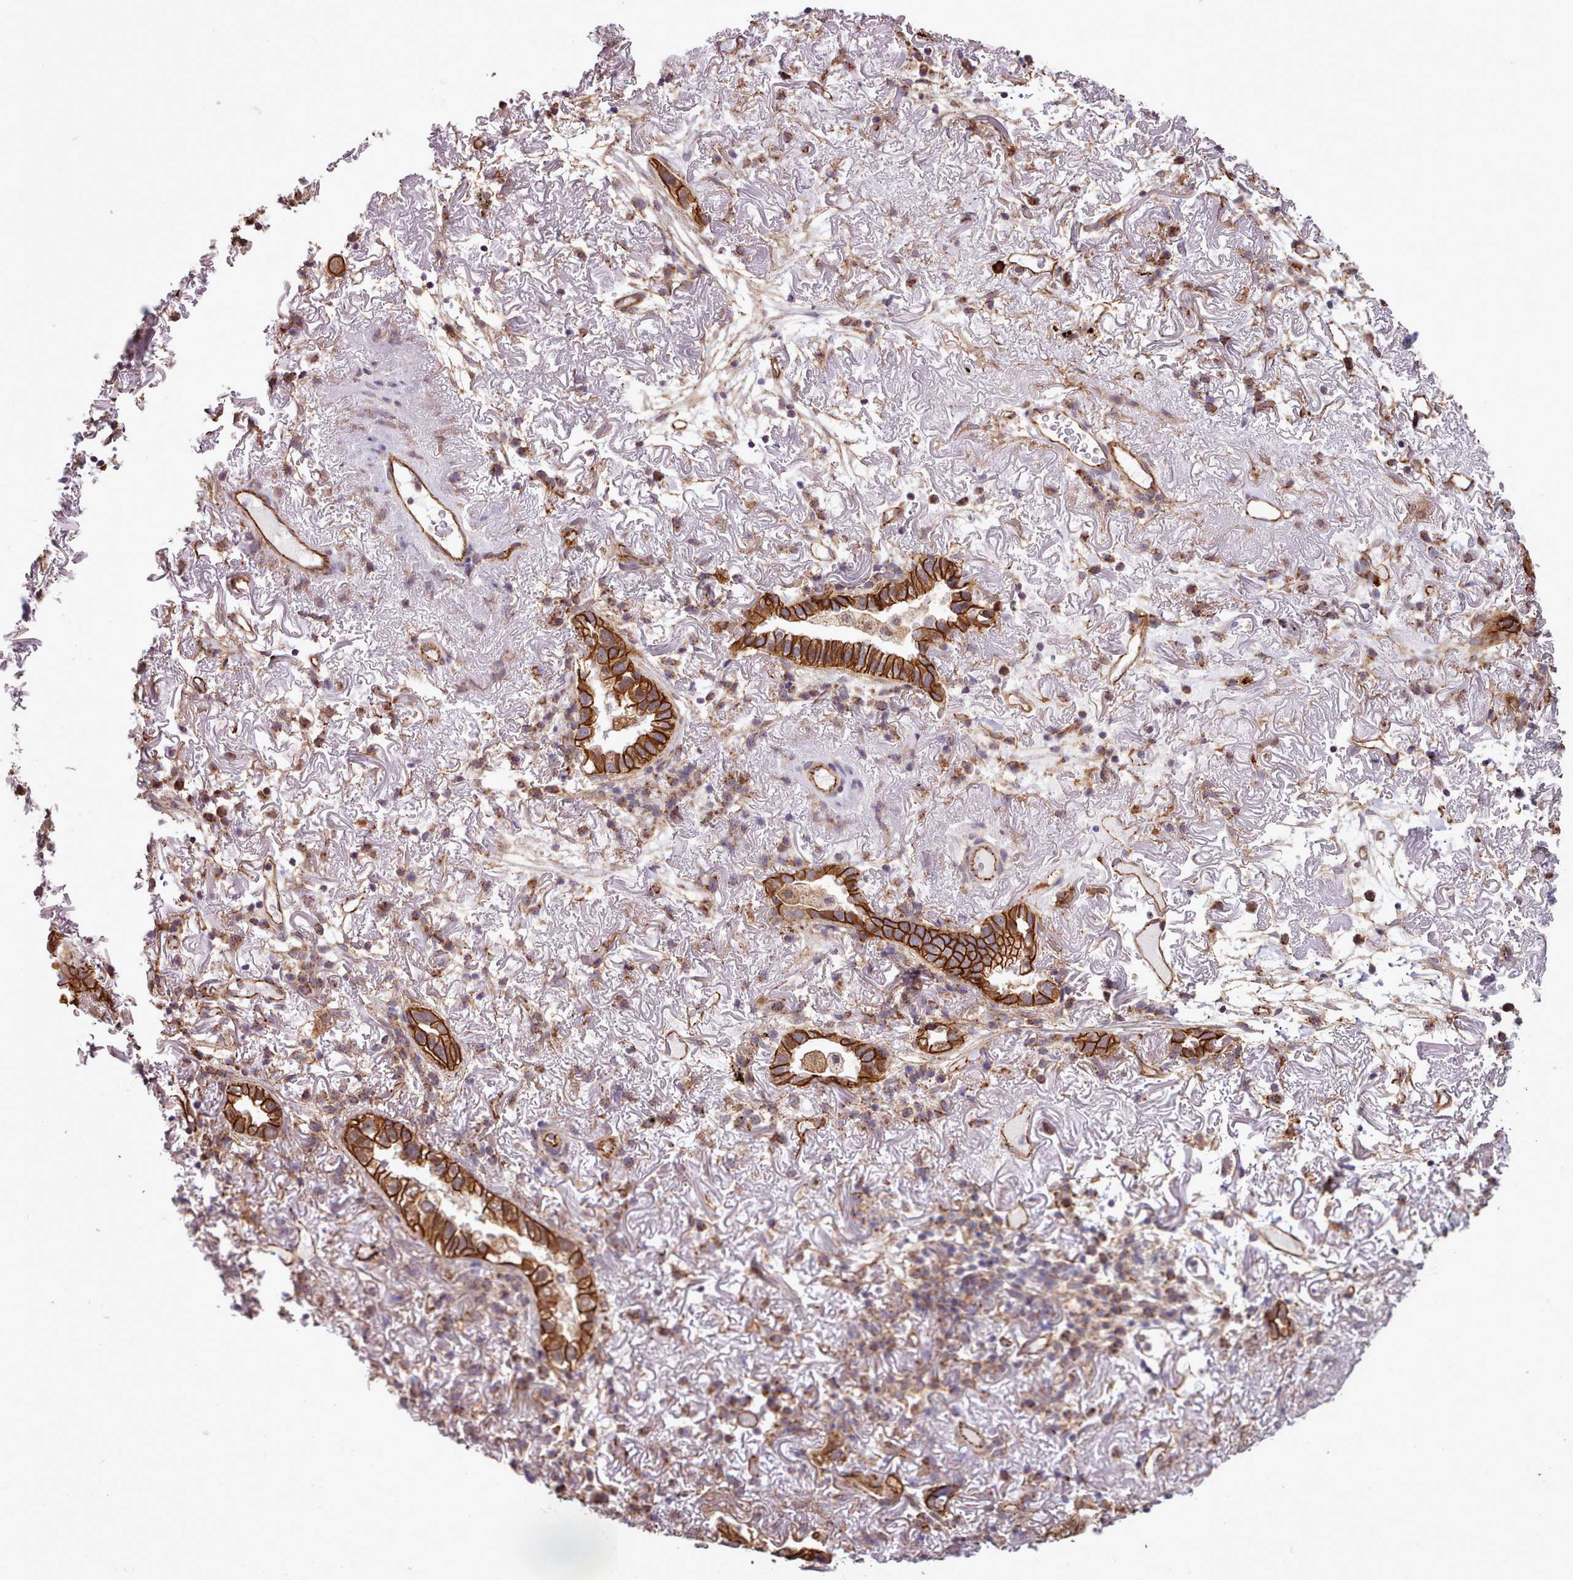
{"staining": {"intensity": "strong", "quantity": ">75%", "location": "cytoplasmic/membranous"}, "tissue": "lung cancer", "cell_type": "Tumor cells", "image_type": "cancer", "snomed": [{"axis": "morphology", "description": "Adenocarcinoma, NOS"}, {"axis": "topography", "description": "Lung"}], "caption": "Tumor cells show strong cytoplasmic/membranous positivity in approximately >75% of cells in adenocarcinoma (lung). (DAB IHC with brightfield microscopy, high magnification).", "gene": "MRPL46", "patient": {"sex": "female", "age": 69}}